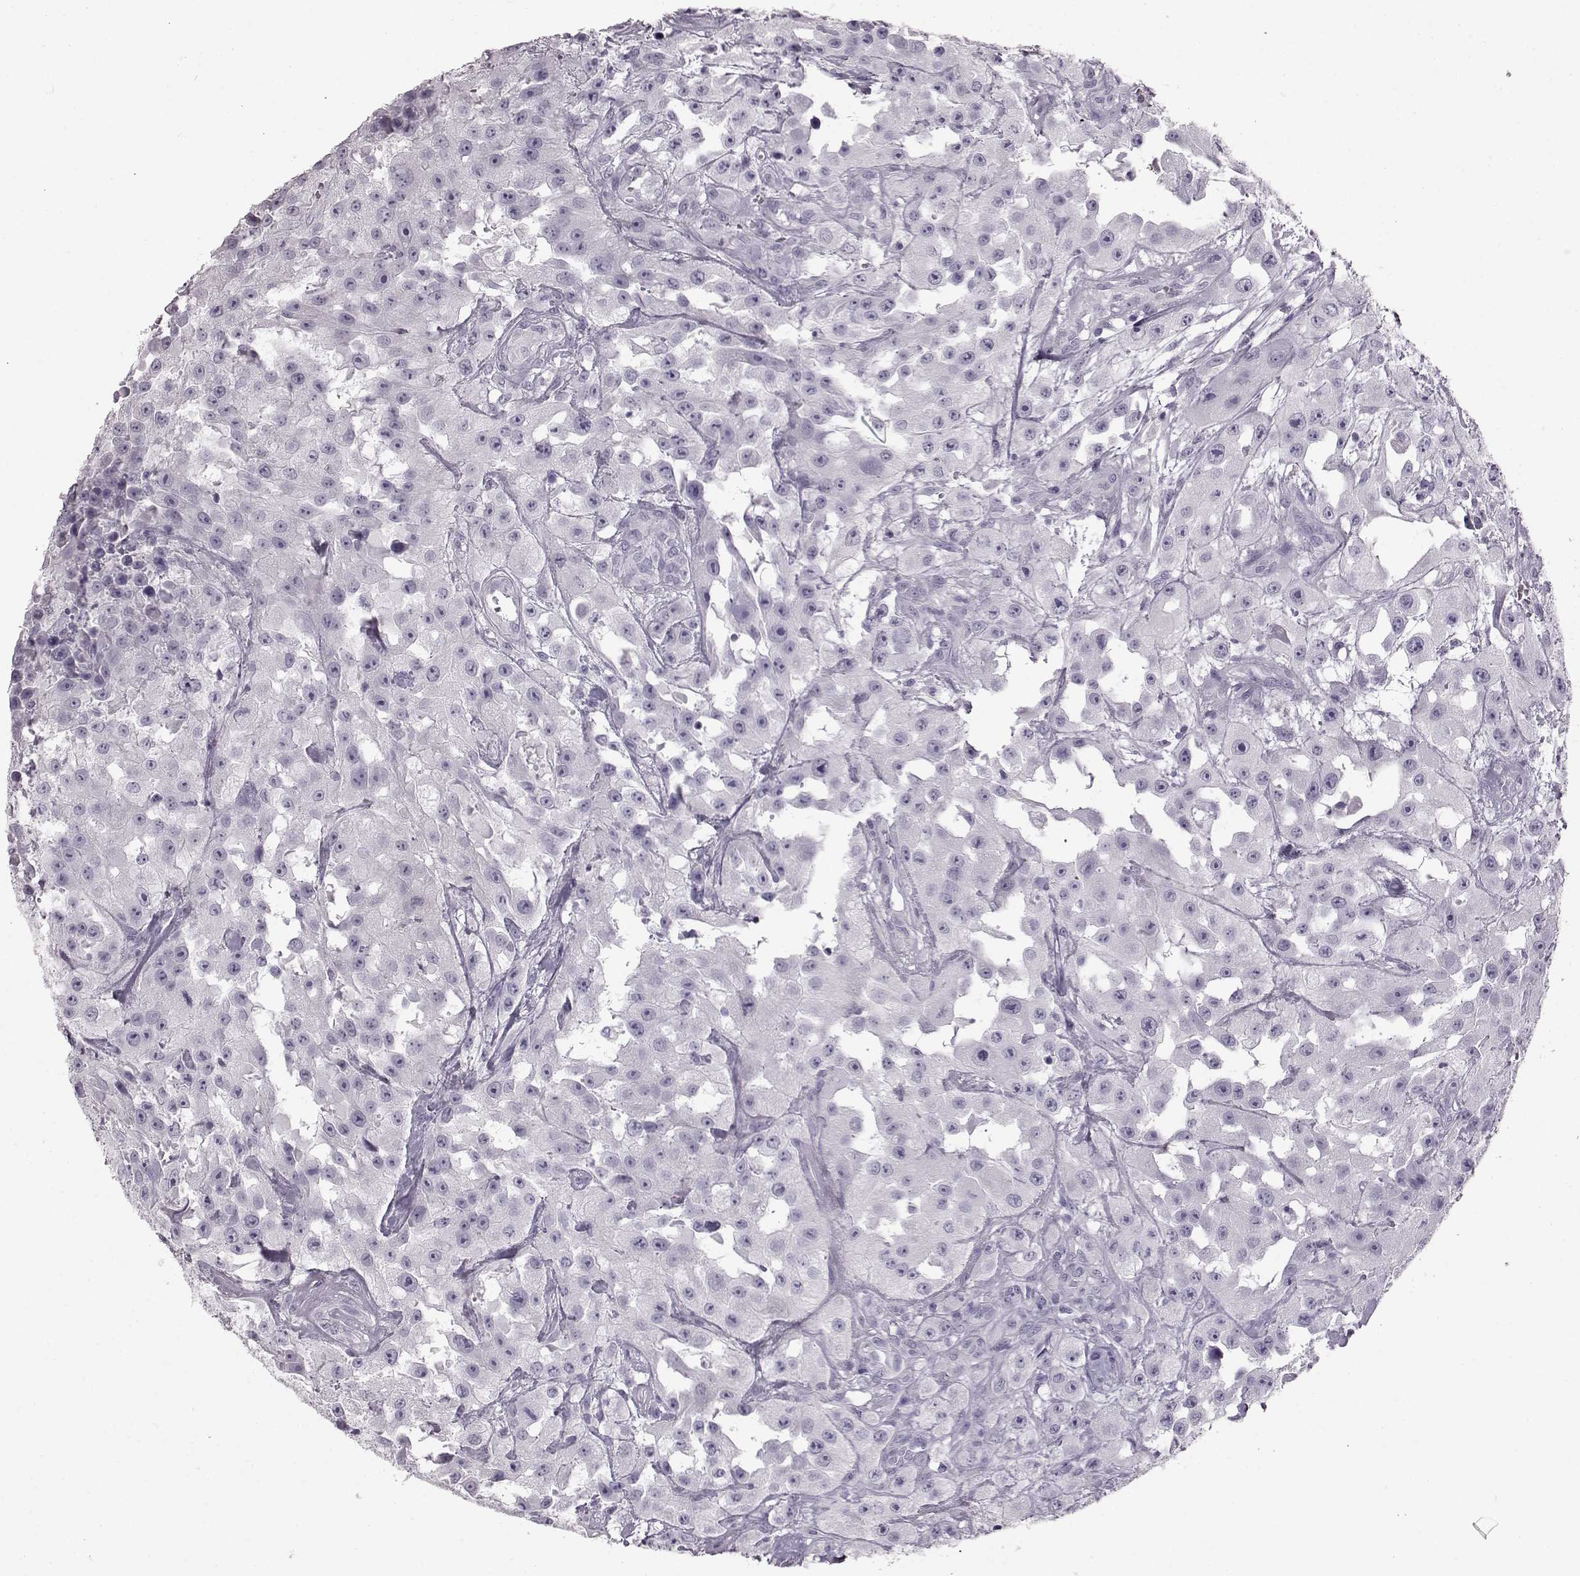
{"staining": {"intensity": "negative", "quantity": "none", "location": "none"}, "tissue": "urothelial cancer", "cell_type": "Tumor cells", "image_type": "cancer", "snomed": [{"axis": "morphology", "description": "Urothelial carcinoma, High grade"}, {"axis": "topography", "description": "Urinary bladder"}], "caption": "Immunohistochemistry (IHC) photomicrograph of human urothelial carcinoma (high-grade) stained for a protein (brown), which reveals no staining in tumor cells.", "gene": "TCHHL1", "patient": {"sex": "male", "age": 79}}